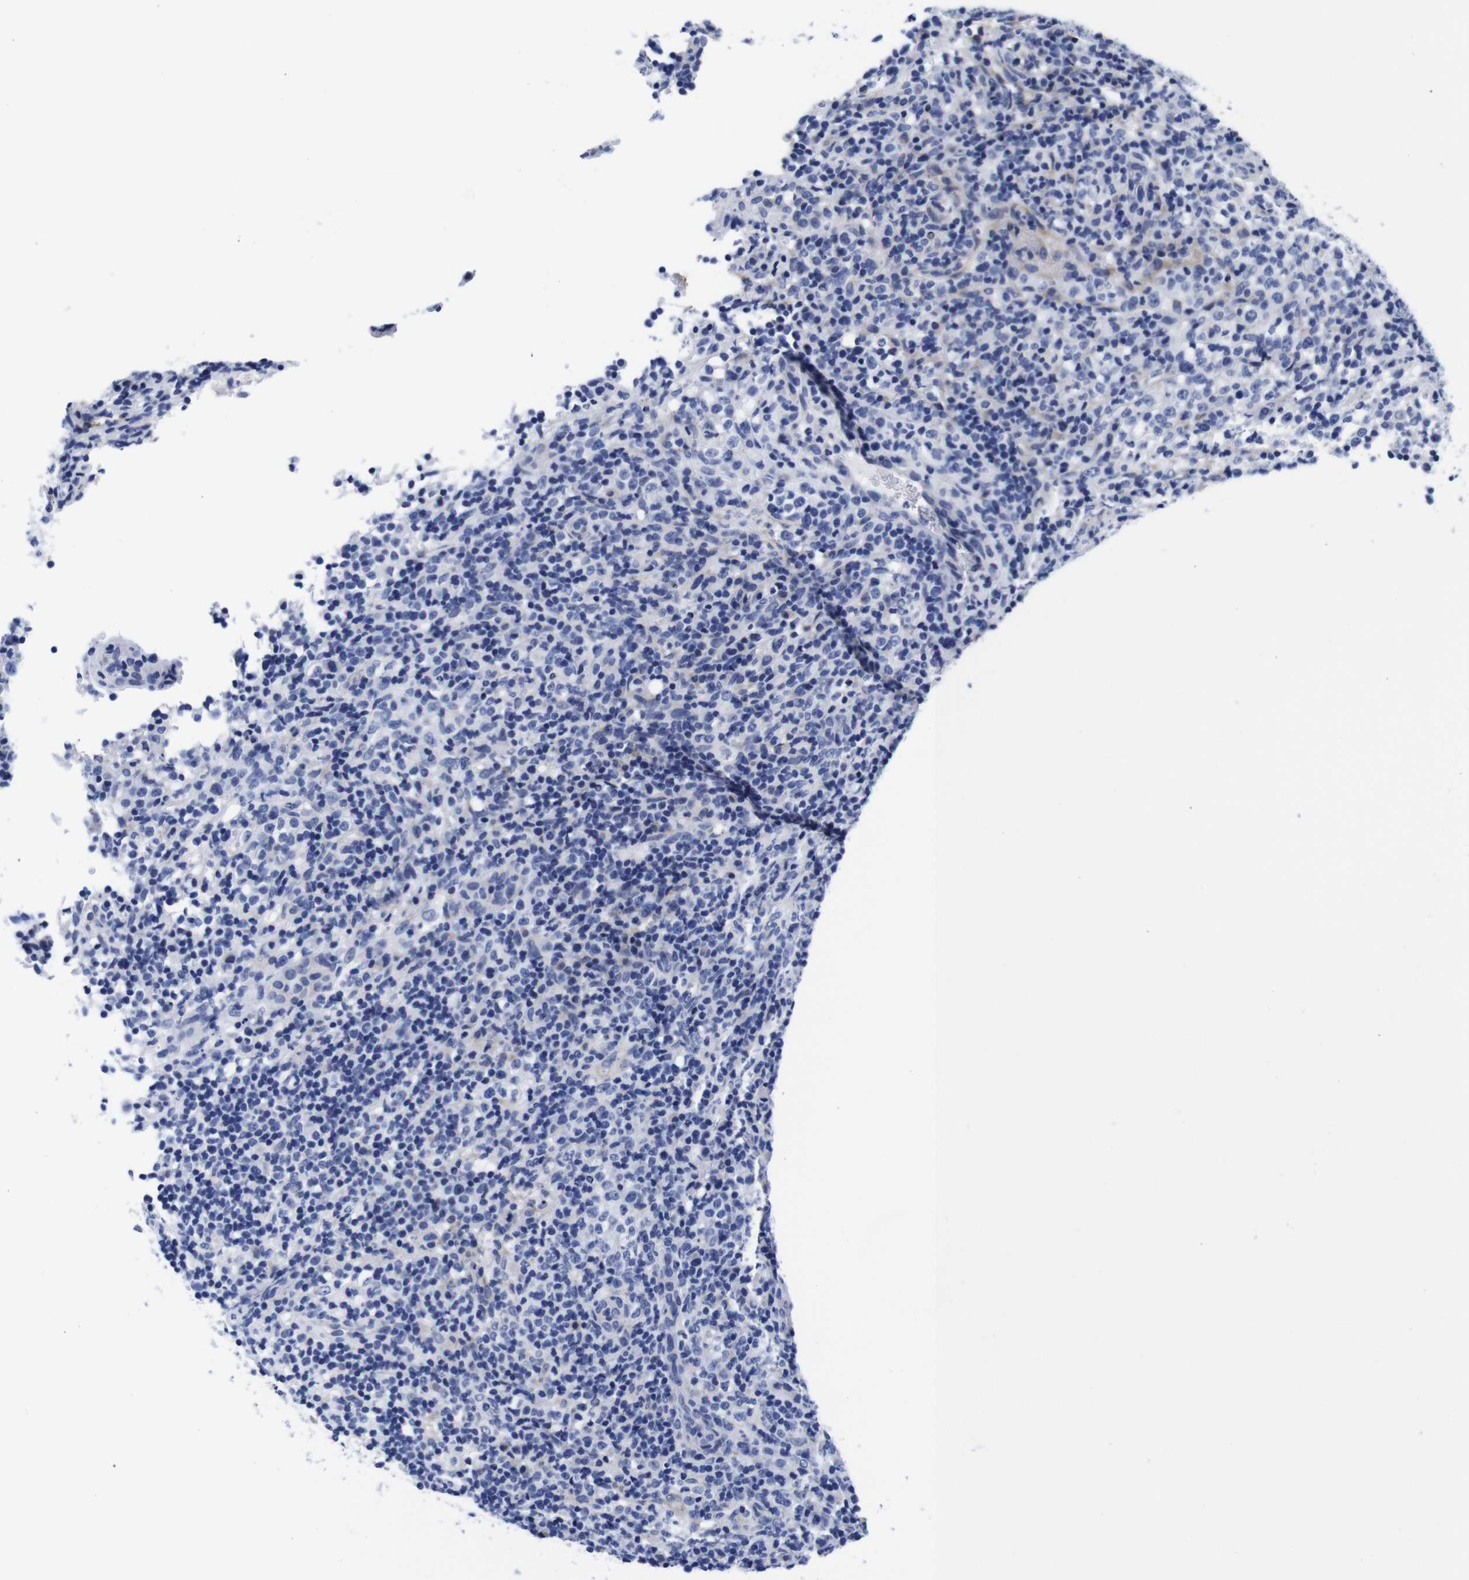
{"staining": {"intensity": "negative", "quantity": "none", "location": "none"}, "tissue": "lymphoma", "cell_type": "Tumor cells", "image_type": "cancer", "snomed": [{"axis": "morphology", "description": "Malignant lymphoma, non-Hodgkin's type, High grade"}, {"axis": "topography", "description": "Lymph node"}], "caption": "DAB immunohistochemical staining of lymphoma displays no significant staining in tumor cells. (Brightfield microscopy of DAB immunohistochemistry (IHC) at high magnification).", "gene": "CLEC4G", "patient": {"sex": "female", "age": 76}}